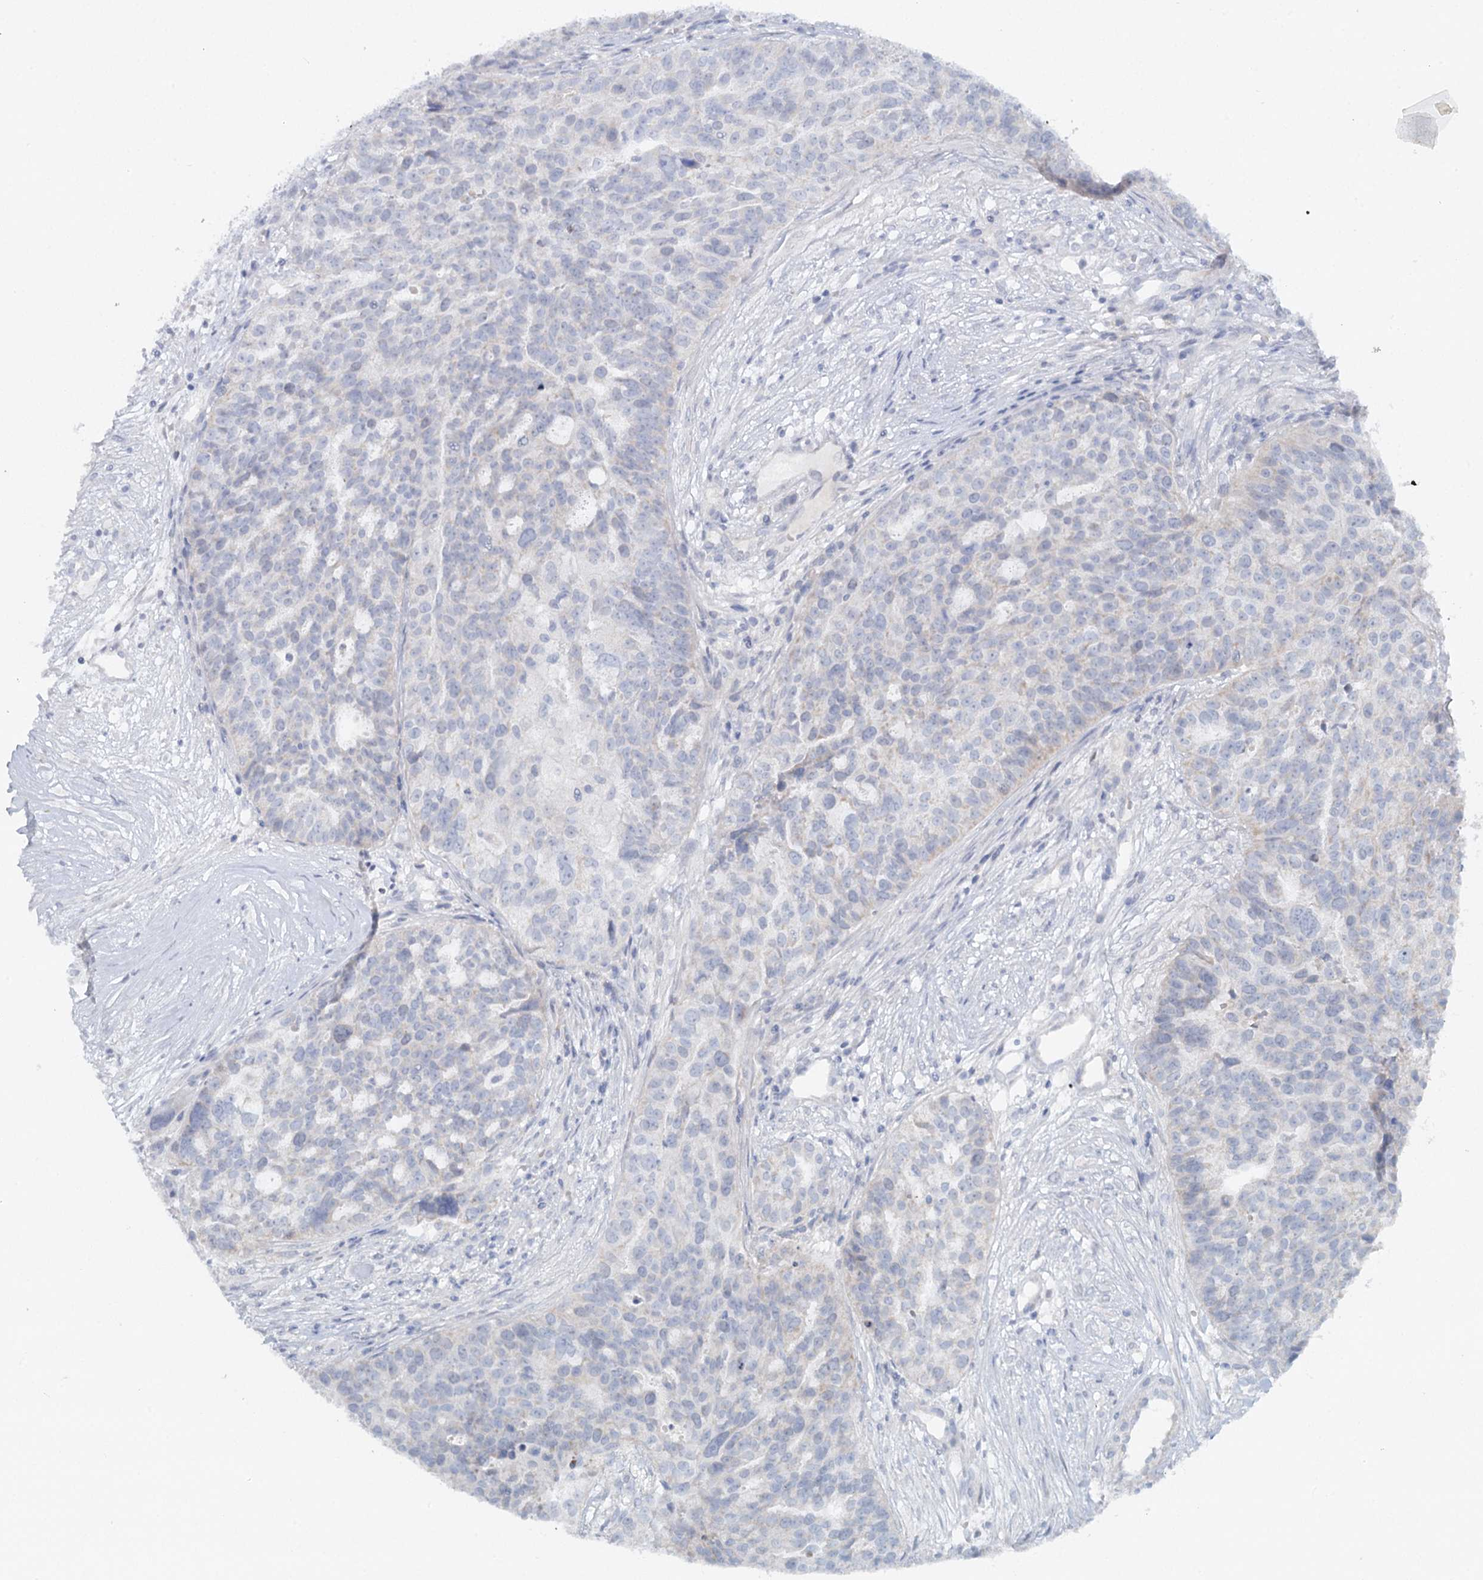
{"staining": {"intensity": "negative", "quantity": "none", "location": "none"}, "tissue": "ovarian cancer", "cell_type": "Tumor cells", "image_type": "cancer", "snomed": [{"axis": "morphology", "description": "Cystadenocarcinoma, serous, NOS"}, {"axis": "topography", "description": "Ovary"}], "caption": "A photomicrograph of ovarian cancer stained for a protein demonstrates no brown staining in tumor cells. (IHC, brightfield microscopy, high magnification).", "gene": "PSAPL1", "patient": {"sex": "female", "age": 59}}